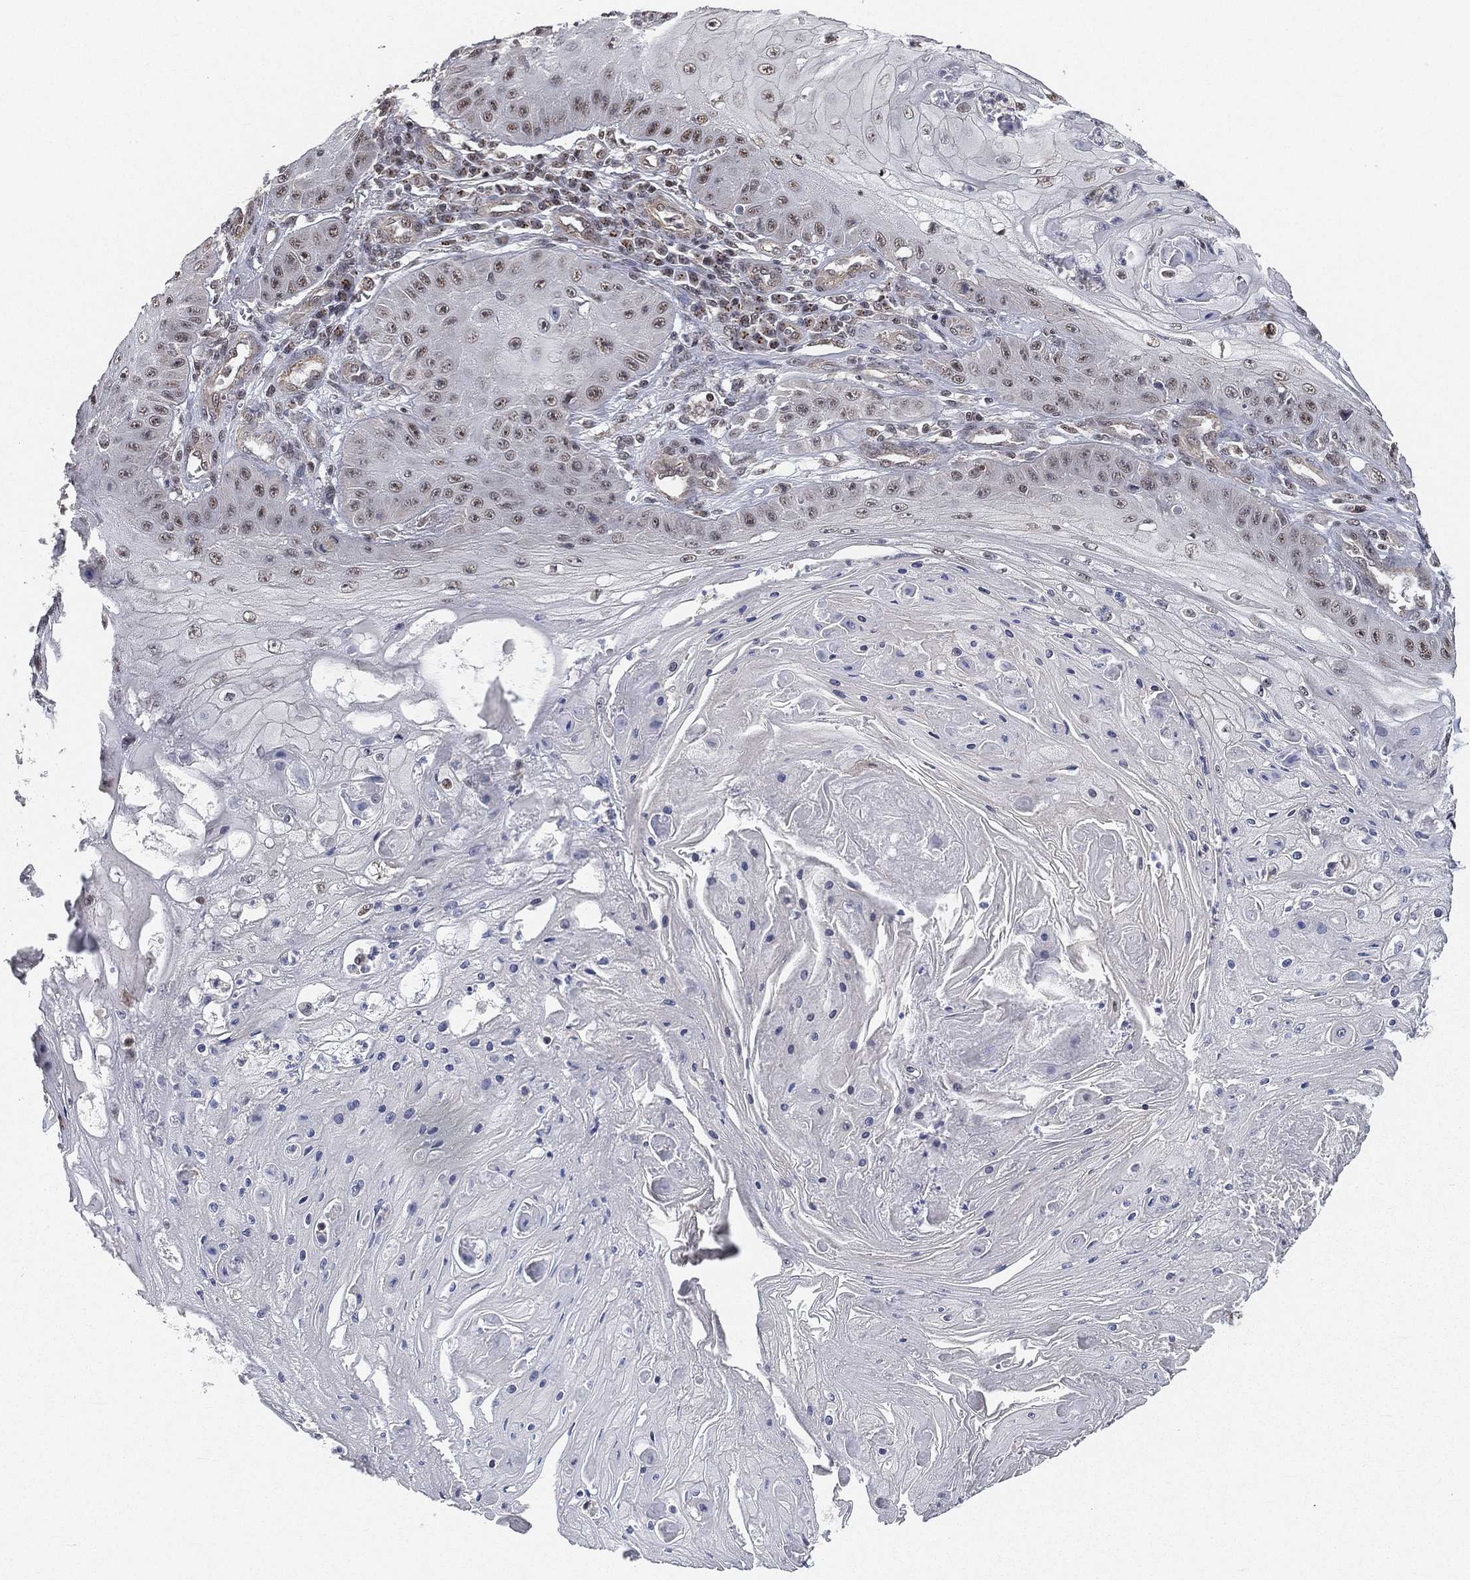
{"staining": {"intensity": "moderate", "quantity": "<25%", "location": "nuclear"}, "tissue": "skin cancer", "cell_type": "Tumor cells", "image_type": "cancer", "snomed": [{"axis": "morphology", "description": "Squamous cell carcinoma, NOS"}, {"axis": "topography", "description": "Skin"}], "caption": "Tumor cells demonstrate low levels of moderate nuclear expression in about <25% of cells in human skin cancer (squamous cell carcinoma). The protein is shown in brown color, while the nuclei are stained blue.", "gene": "RSRC2", "patient": {"sex": "male", "age": 70}}